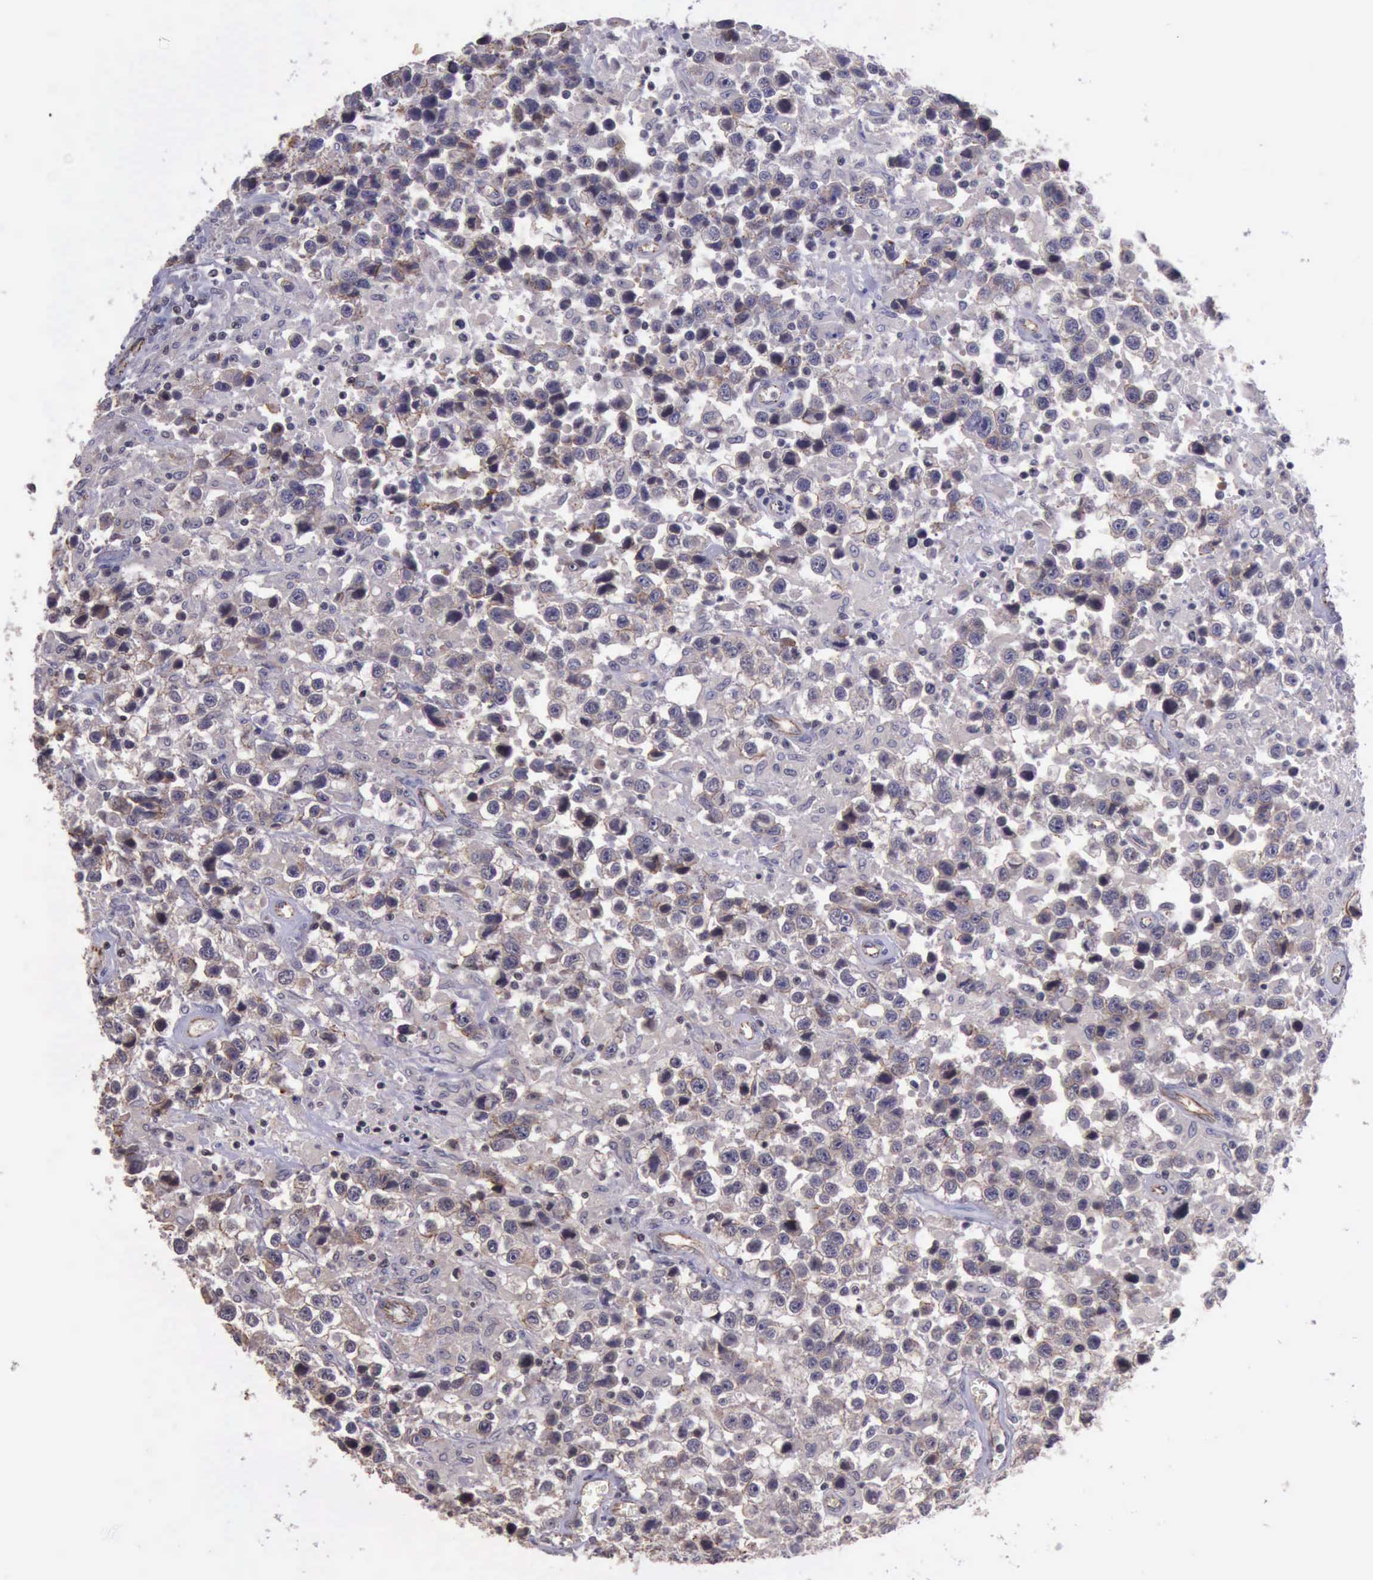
{"staining": {"intensity": "weak", "quantity": "25%-75%", "location": "cytoplasmic/membranous"}, "tissue": "testis cancer", "cell_type": "Tumor cells", "image_type": "cancer", "snomed": [{"axis": "morphology", "description": "Seminoma, NOS"}, {"axis": "topography", "description": "Testis"}], "caption": "Seminoma (testis) tissue reveals weak cytoplasmic/membranous expression in about 25%-75% of tumor cells", "gene": "CTNNB1", "patient": {"sex": "male", "age": 43}}